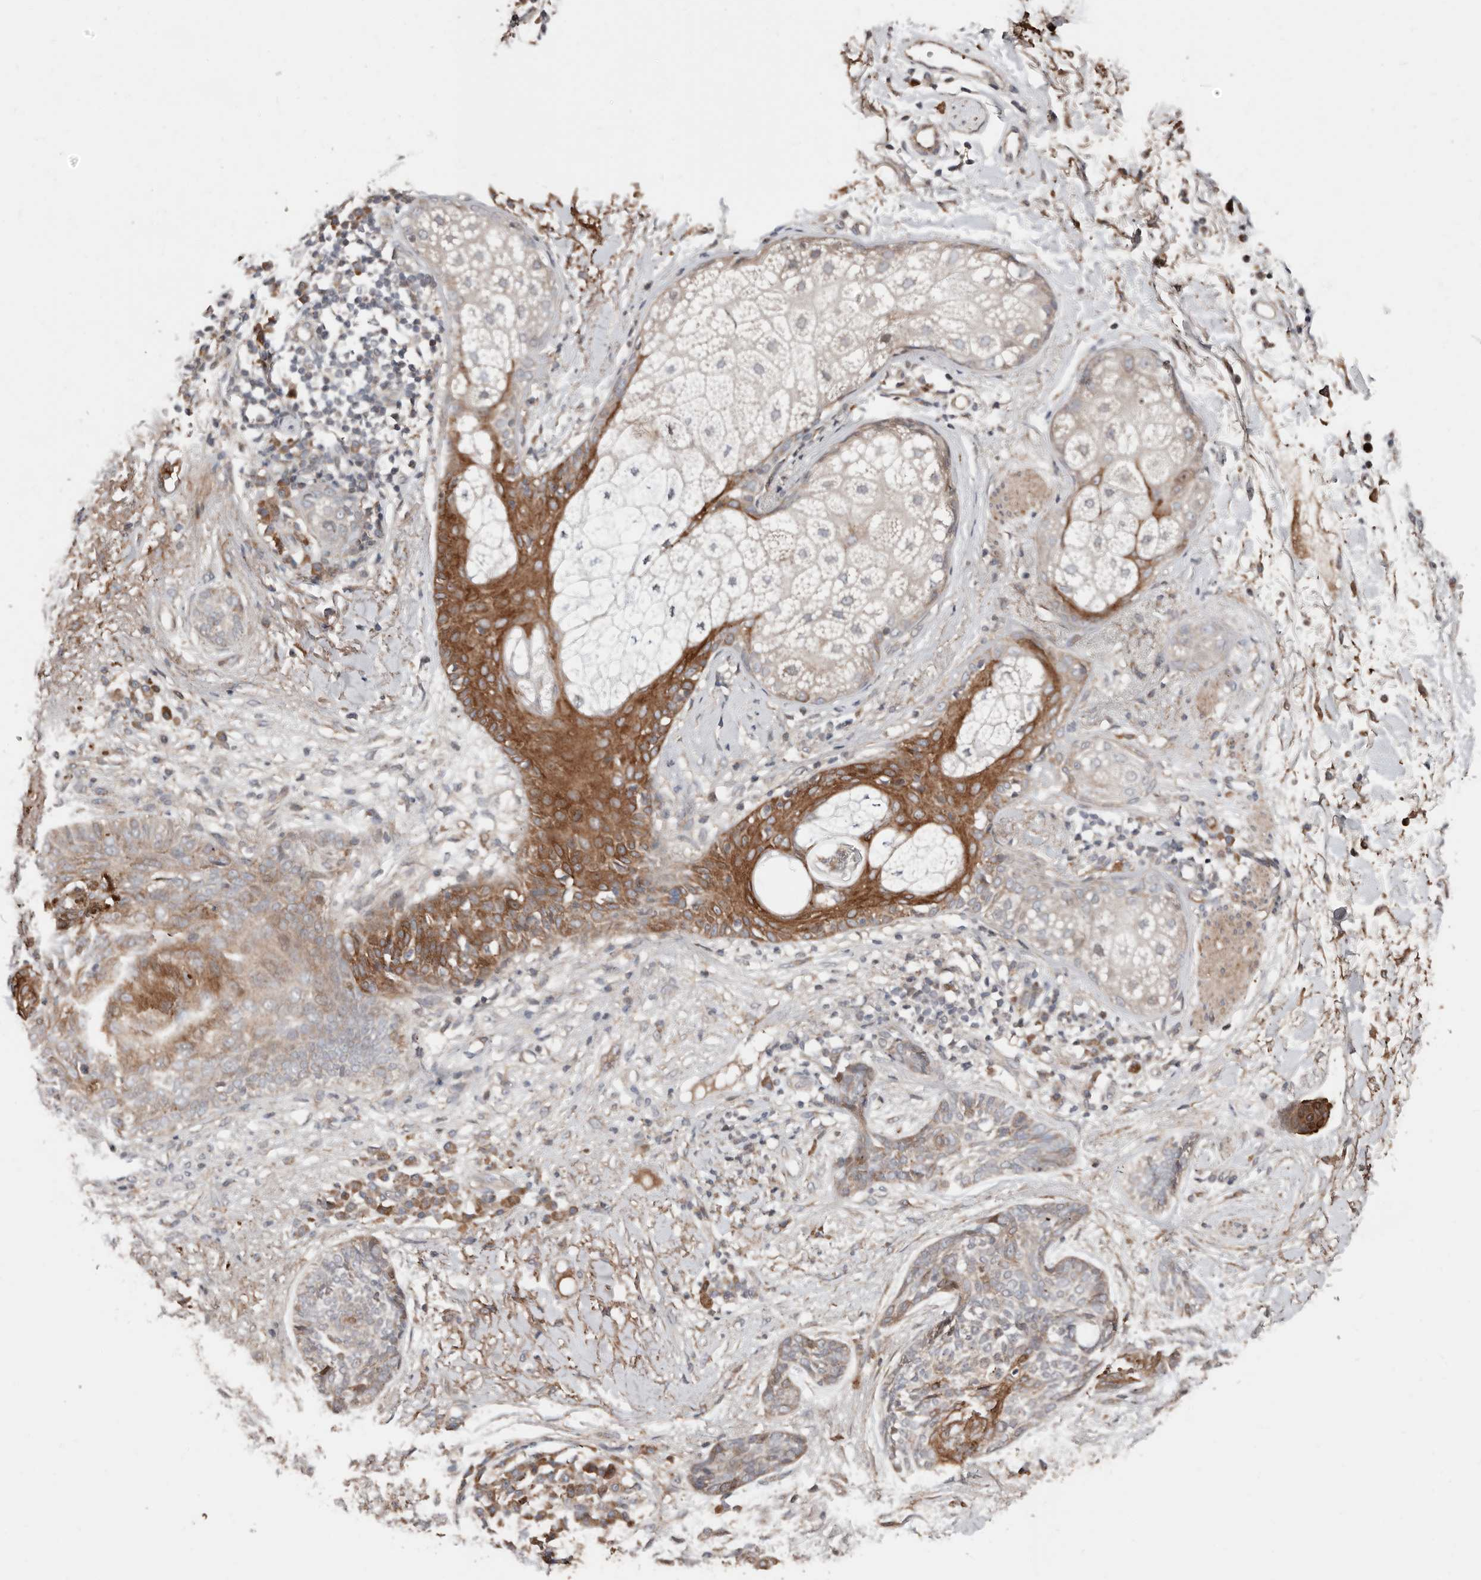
{"staining": {"intensity": "moderate", "quantity": "<25%", "location": "cytoplasmic/membranous"}, "tissue": "skin cancer", "cell_type": "Tumor cells", "image_type": "cancer", "snomed": [{"axis": "morphology", "description": "Basal cell carcinoma"}, {"axis": "topography", "description": "Skin"}], "caption": "Skin cancer (basal cell carcinoma) stained with a protein marker displays moderate staining in tumor cells.", "gene": "SMYD4", "patient": {"sex": "male", "age": 85}}